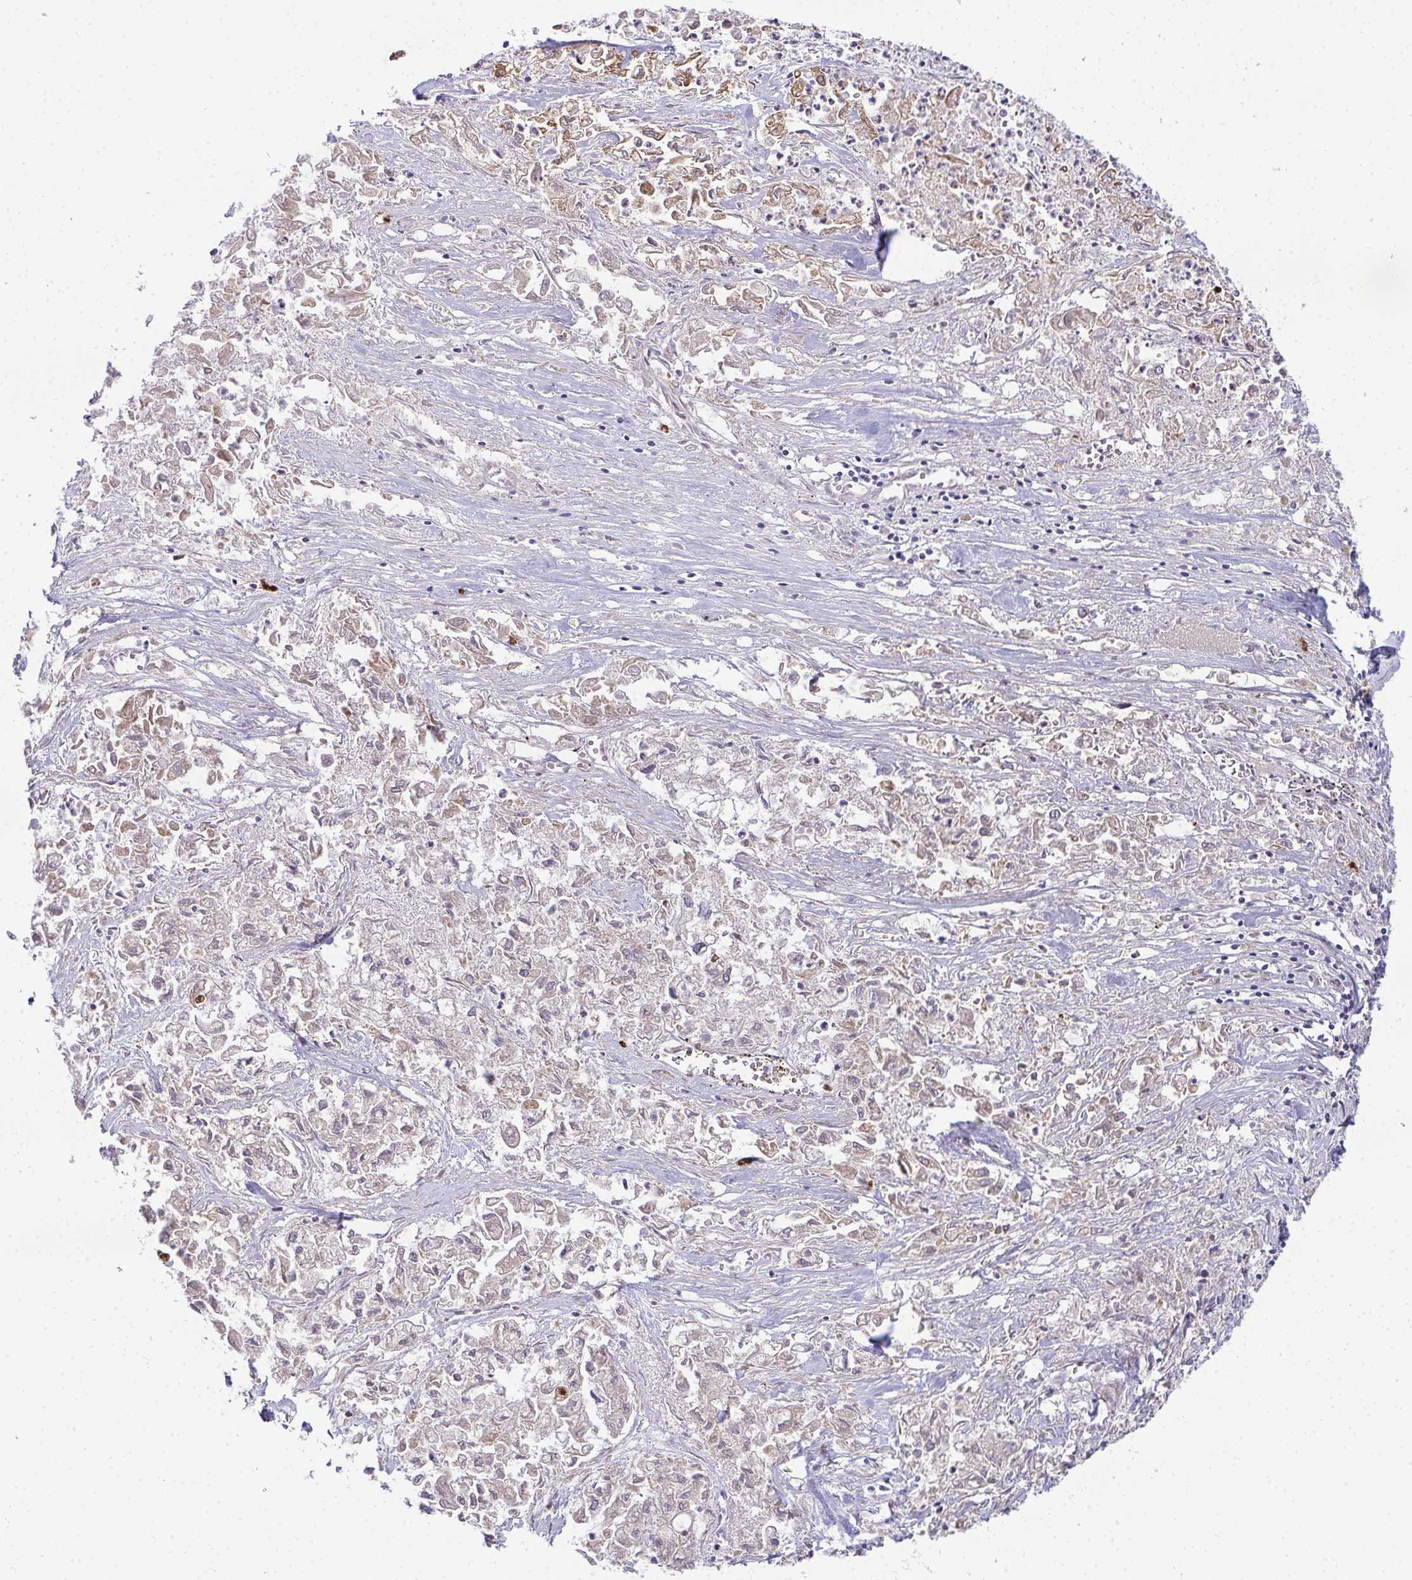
{"staining": {"intensity": "weak", "quantity": "<25%", "location": "cytoplasmic/membranous"}, "tissue": "pancreatic cancer", "cell_type": "Tumor cells", "image_type": "cancer", "snomed": [{"axis": "morphology", "description": "Adenocarcinoma, NOS"}, {"axis": "topography", "description": "Pancreas"}], "caption": "The micrograph exhibits no staining of tumor cells in adenocarcinoma (pancreatic).", "gene": "SH2D1B", "patient": {"sex": "male", "age": 72}}